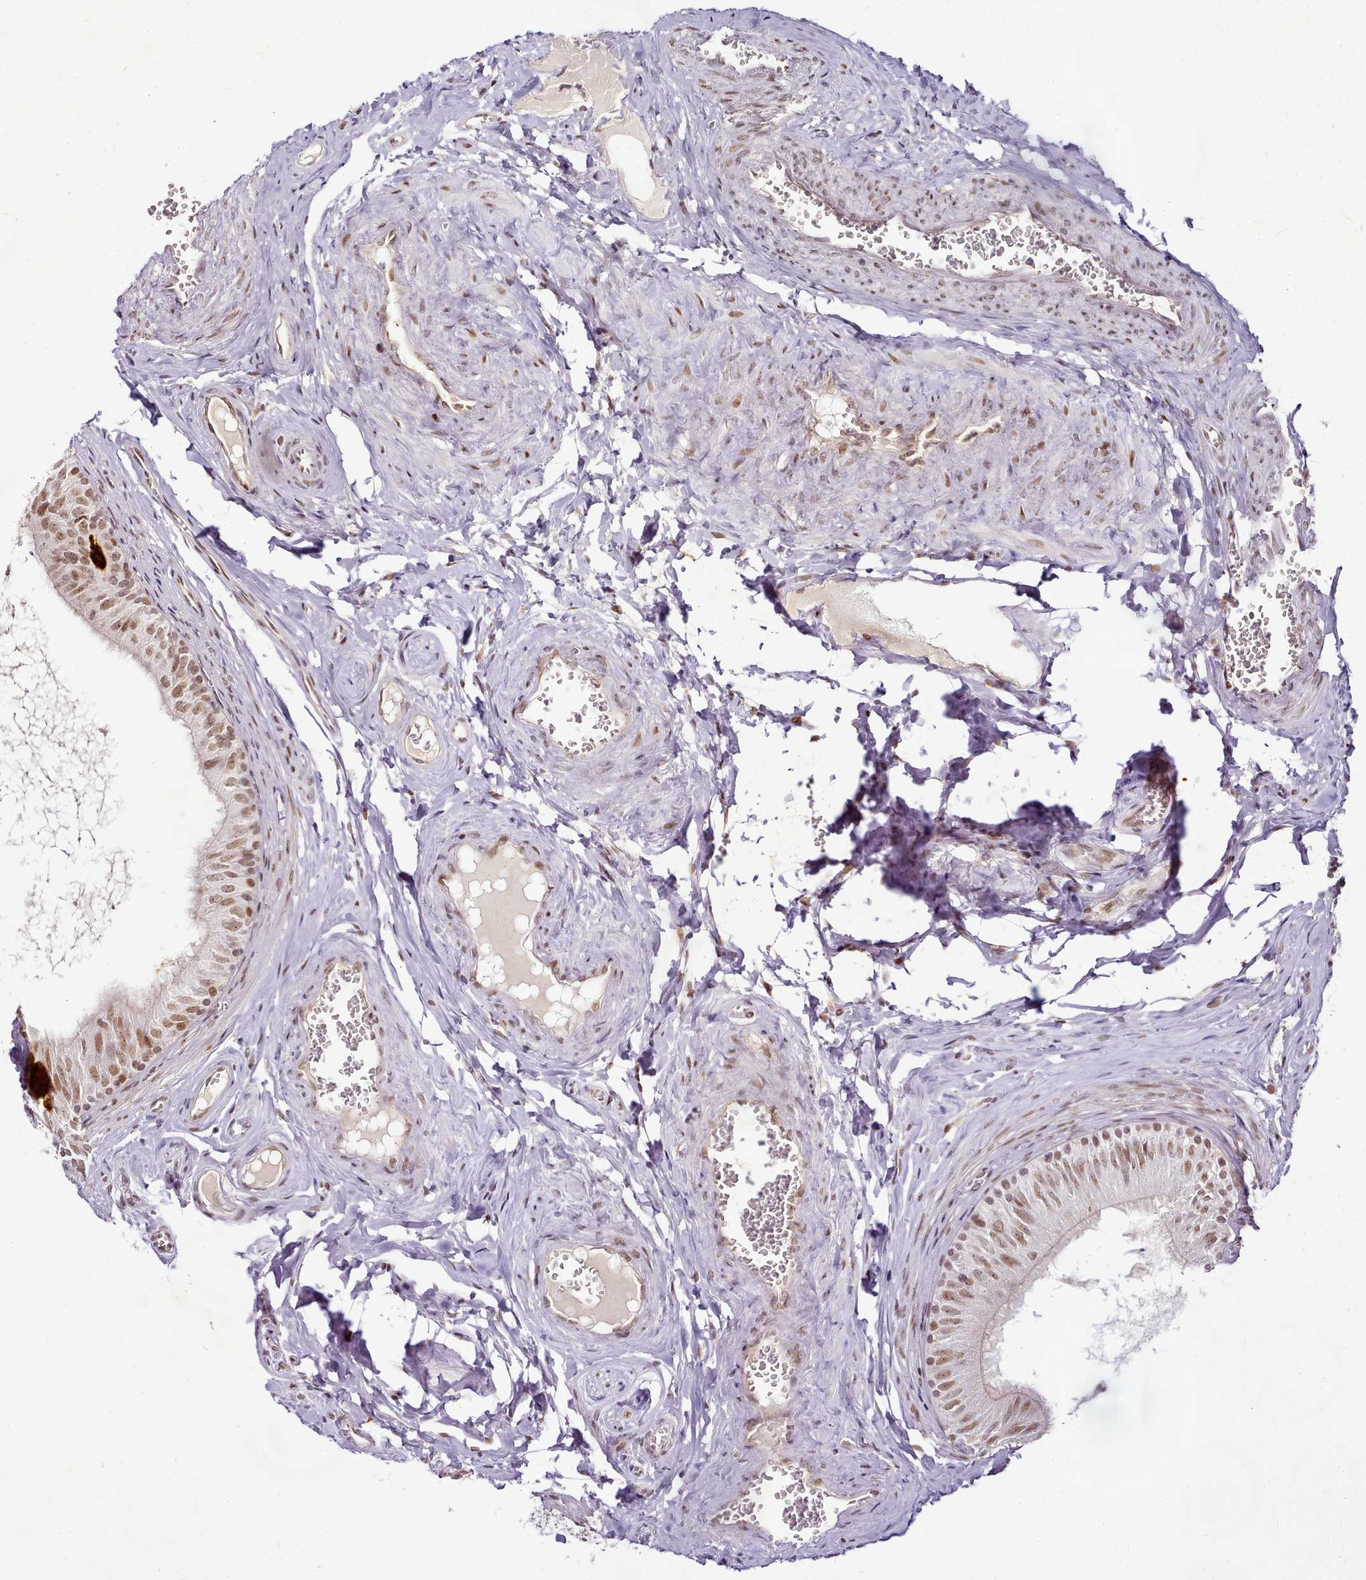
{"staining": {"intensity": "moderate", "quantity": ">75%", "location": "nuclear"}, "tissue": "epididymis", "cell_type": "Glandular cells", "image_type": "normal", "snomed": [{"axis": "morphology", "description": "Normal tissue, NOS"}, {"axis": "topography", "description": "Epididymis"}], "caption": "Protein analysis of benign epididymis demonstrates moderate nuclear positivity in about >75% of glandular cells.", "gene": "SYT15B", "patient": {"sex": "male", "age": 46}}